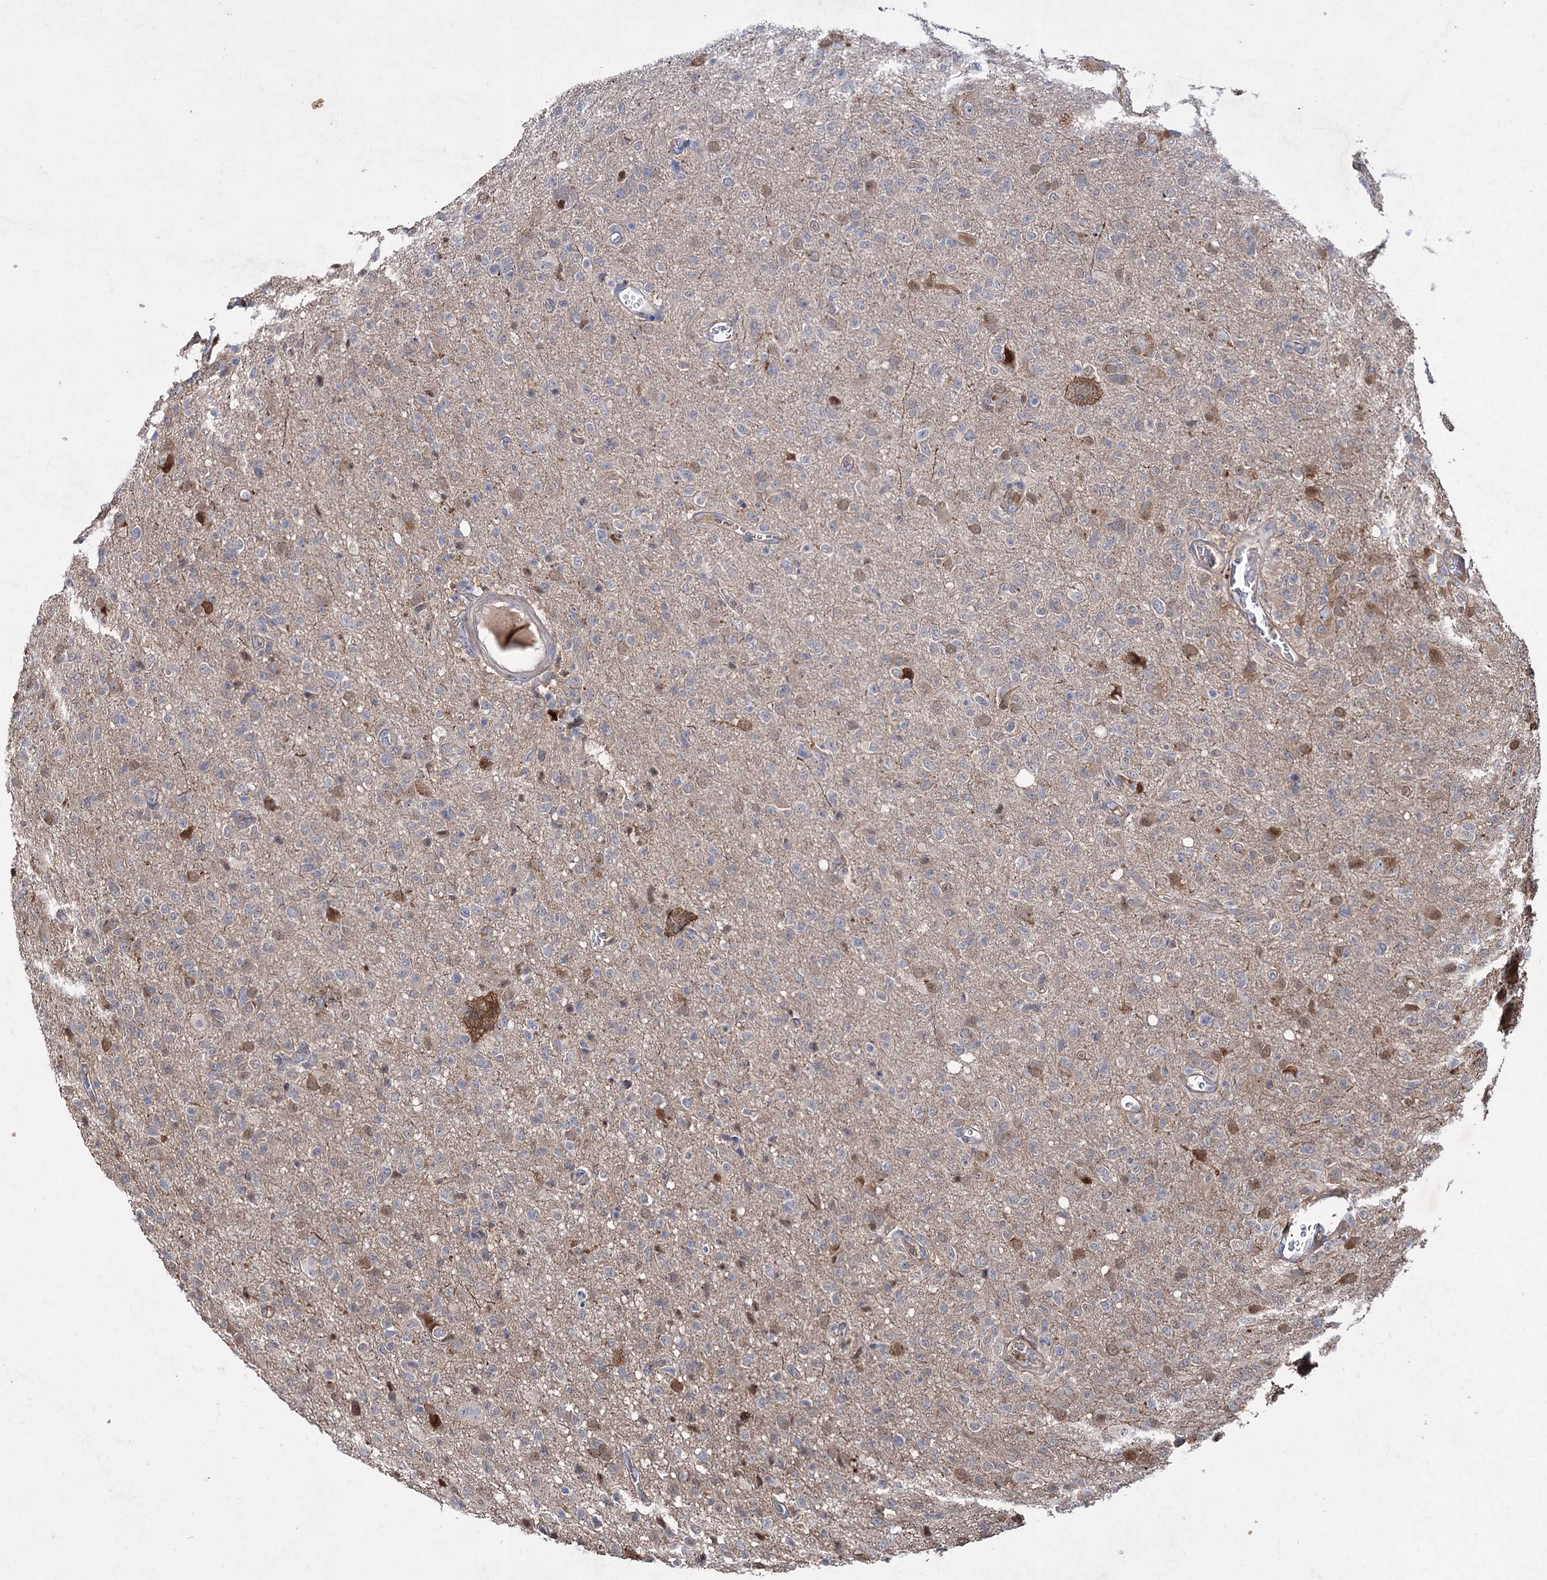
{"staining": {"intensity": "moderate", "quantity": "<25%", "location": "cytoplasmic/membranous,nuclear"}, "tissue": "glioma", "cell_type": "Tumor cells", "image_type": "cancer", "snomed": [{"axis": "morphology", "description": "Glioma, malignant, High grade"}, {"axis": "topography", "description": "Brain"}], "caption": "Immunohistochemistry (IHC) photomicrograph of neoplastic tissue: human malignant glioma (high-grade) stained using immunohistochemistry displays low levels of moderate protein expression localized specifically in the cytoplasmic/membranous and nuclear of tumor cells, appearing as a cytoplasmic/membranous and nuclear brown color.", "gene": "PTPN3", "patient": {"sex": "female", "age": 57}}